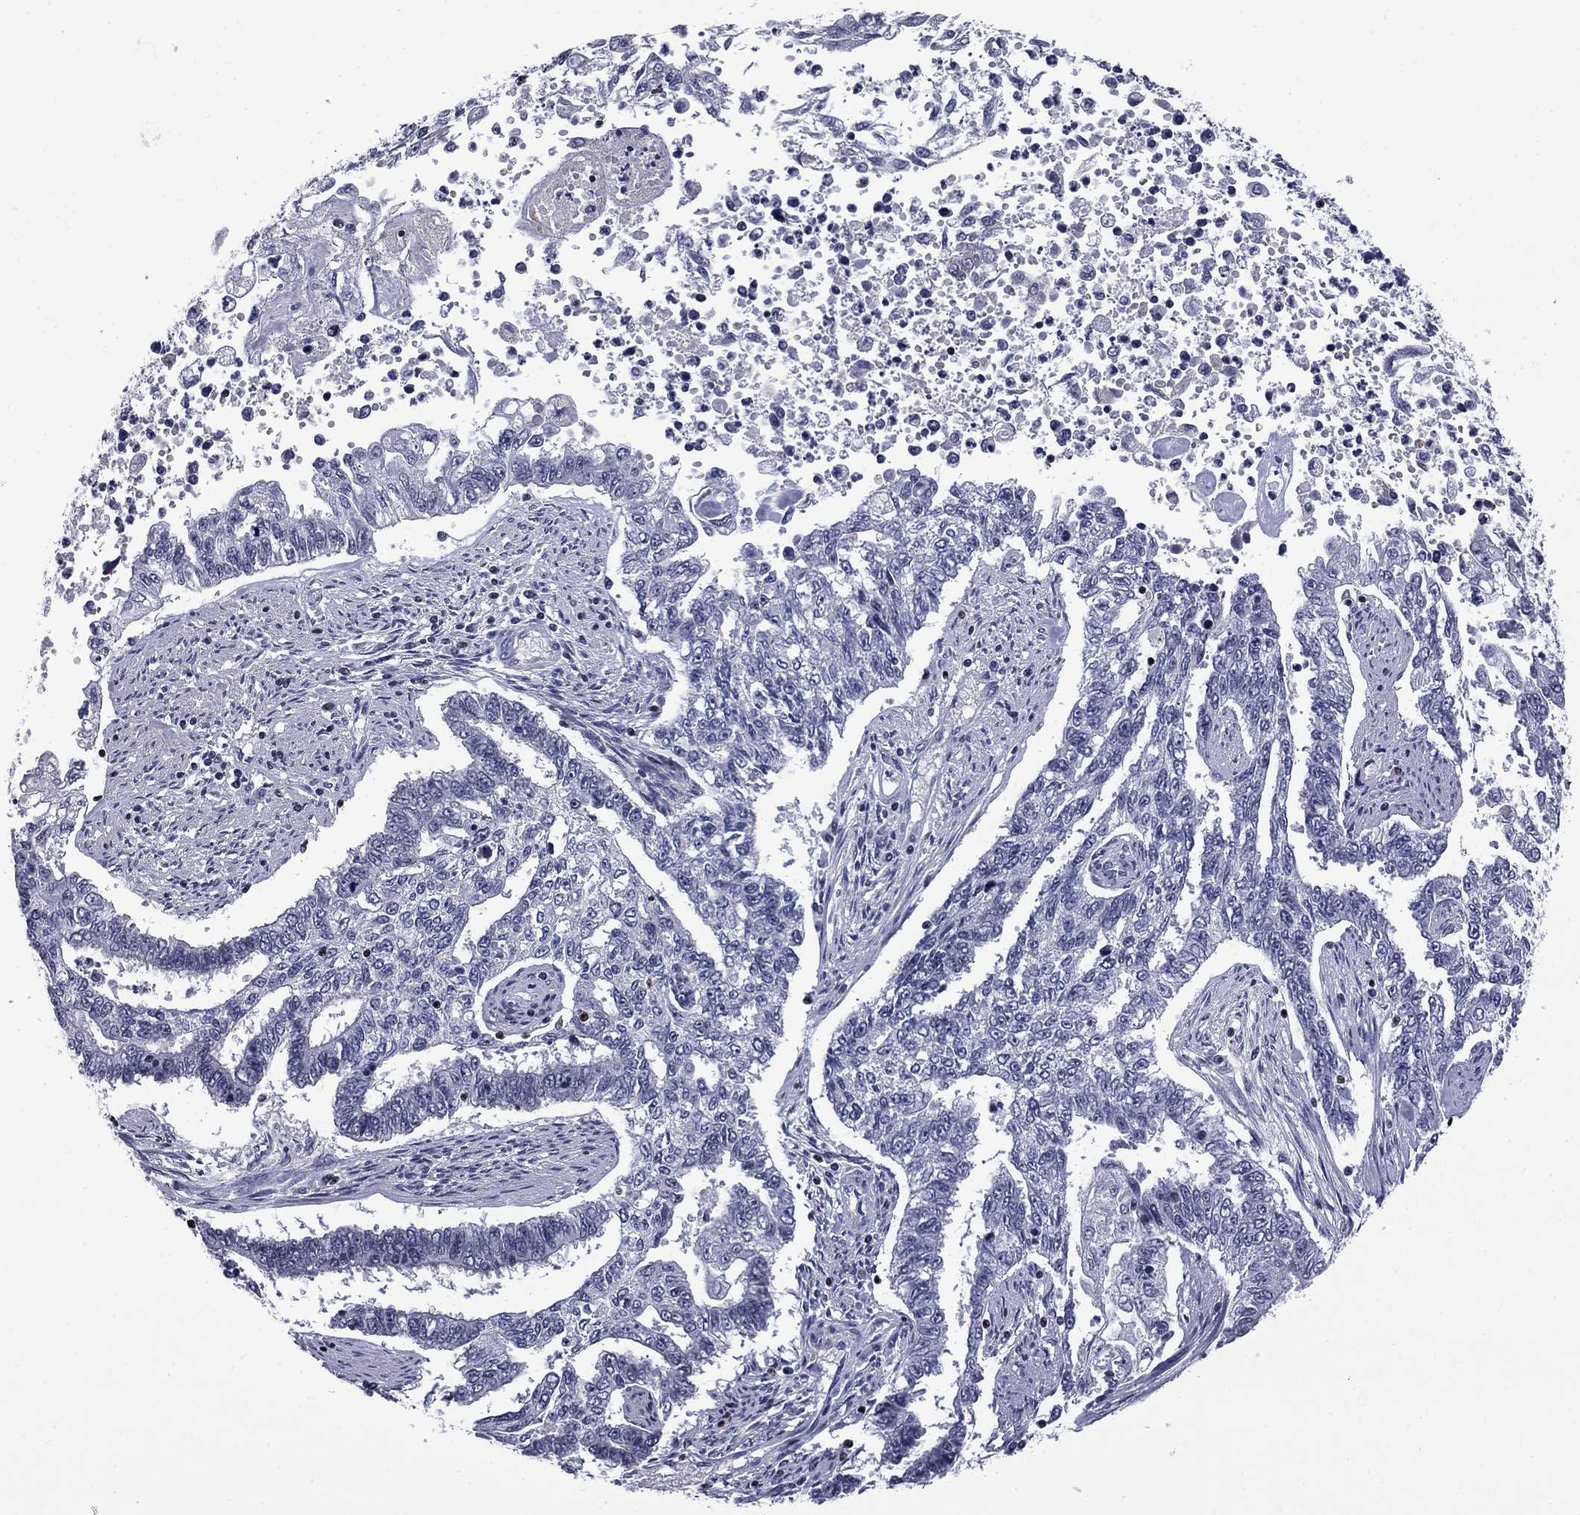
{"staining": {"intensity": "negative", "quantity": "none", "location": "none"}, "tissue": "endometrial cancer", "cell_type": "Tumor cells", "image_type": "cancer", "snomed": [{"axis": "morphology", "description": "Adenocarcinoma, NOS"}, {"axis": "topography", "description": "Uterus"}], "caption": "There is no significant positivity in tumor cells of adenocarcinoma (endometrial).", "gene": "IKZF3", "patient": {"sex": "female", "age": 59}}